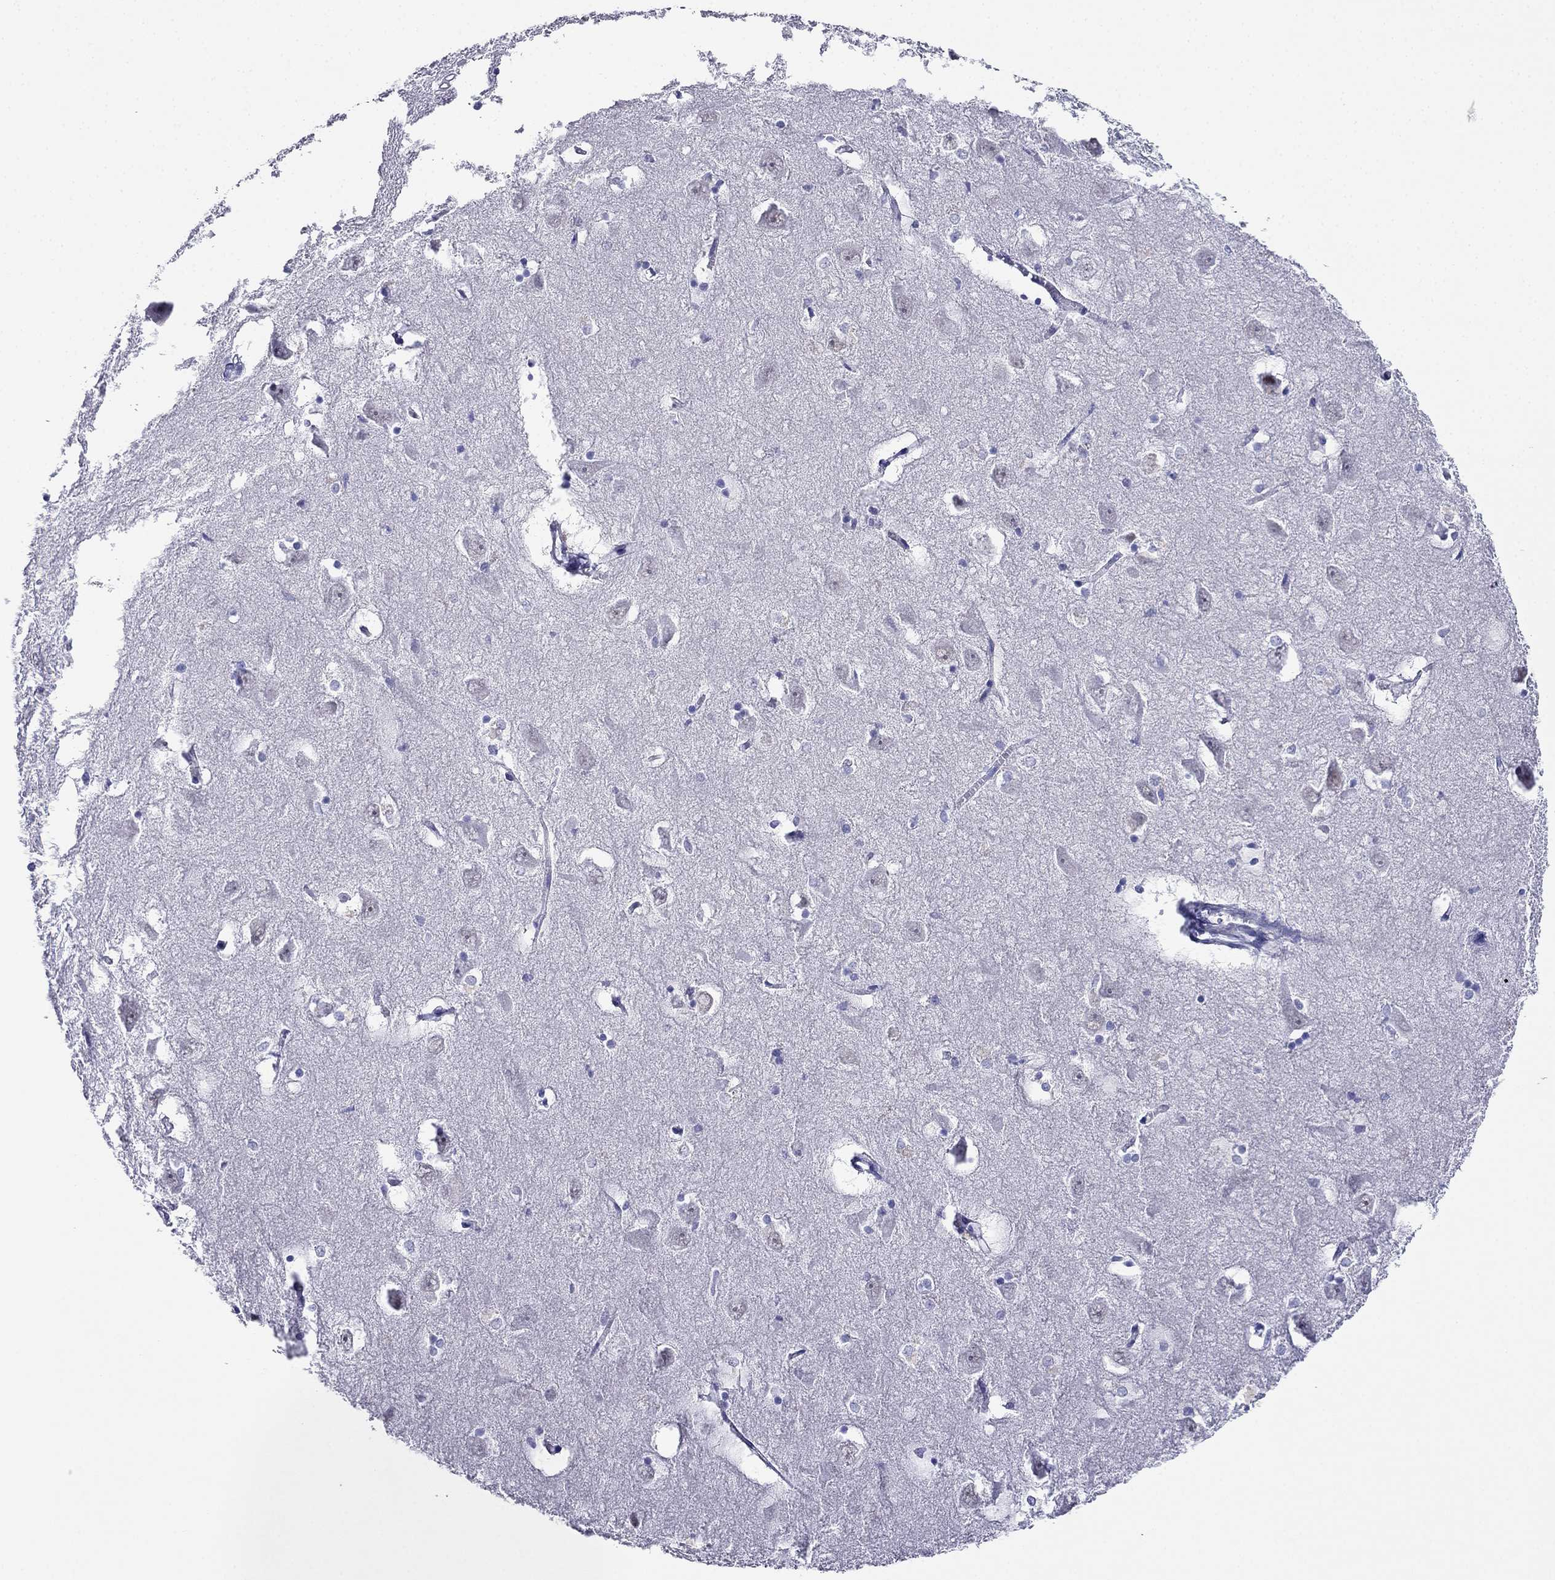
{"staining": {"intensity": "negative", "quantity": "none", "location": "none"}, "tissue": "hippocampus", "cell_type": "Glial cells", "image_type": "normal", "snomed": [{"axis": "morphology", "description": "Normal tissue, NOS"}, {"axis": "topography", "description": "Lateral ventricle wall"}, {"axis": "topography", "description": "Hippocampus"}], "caption": "Immunohistochemistry photomicrograph of normal hippocampus: hippocampus stained with DAB (3,3'-diaminobenzidine) reveals no significant protein expression in glial cells. The staining was performed using DAB (3,3'-diaminobenzidine) to visualize the protein expression in brown, while the nuclei were stained in blue with hematoxylin (Magnification: 20x).", "gene": "PPM1G", "patient": {"sex": "female", "age": 63}}